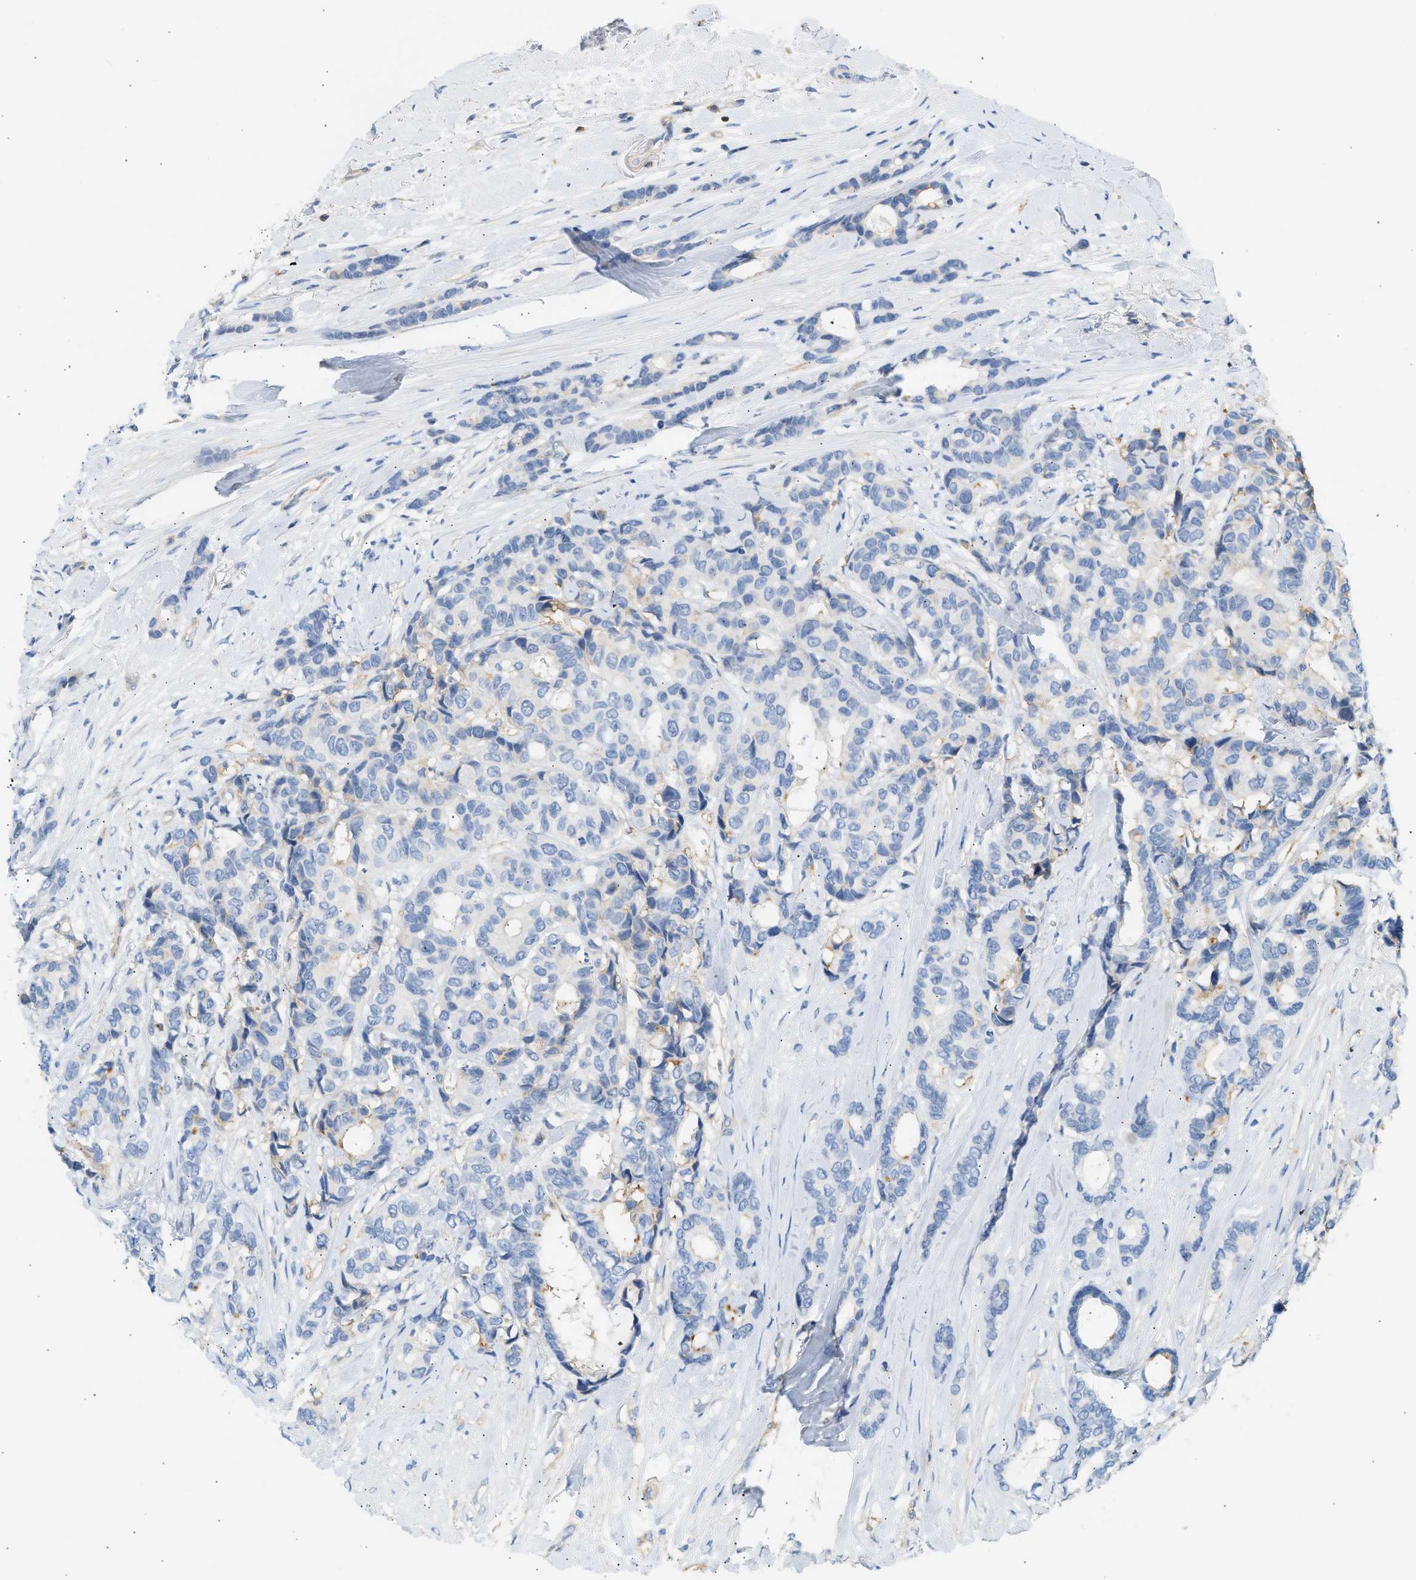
{"staining": {"intensity": "negative", "quantity": "none", "location": "none"}, "tissue": "breast cancer", "cell_type": "Tumor cells", "image_type": "cancer", "snomed": [{"axis": "morphology", "description": "Duct carcinoma"}, {"axis": "topography", "description": "Breast"}], "caption": "DAB (3,3'-diaminobenzidine) immunohistochemical staining of breast cancer exhibits no significant staining in tumor cells.", "gene": "BVES", "patient": {"sex": "female", "age": 87}}